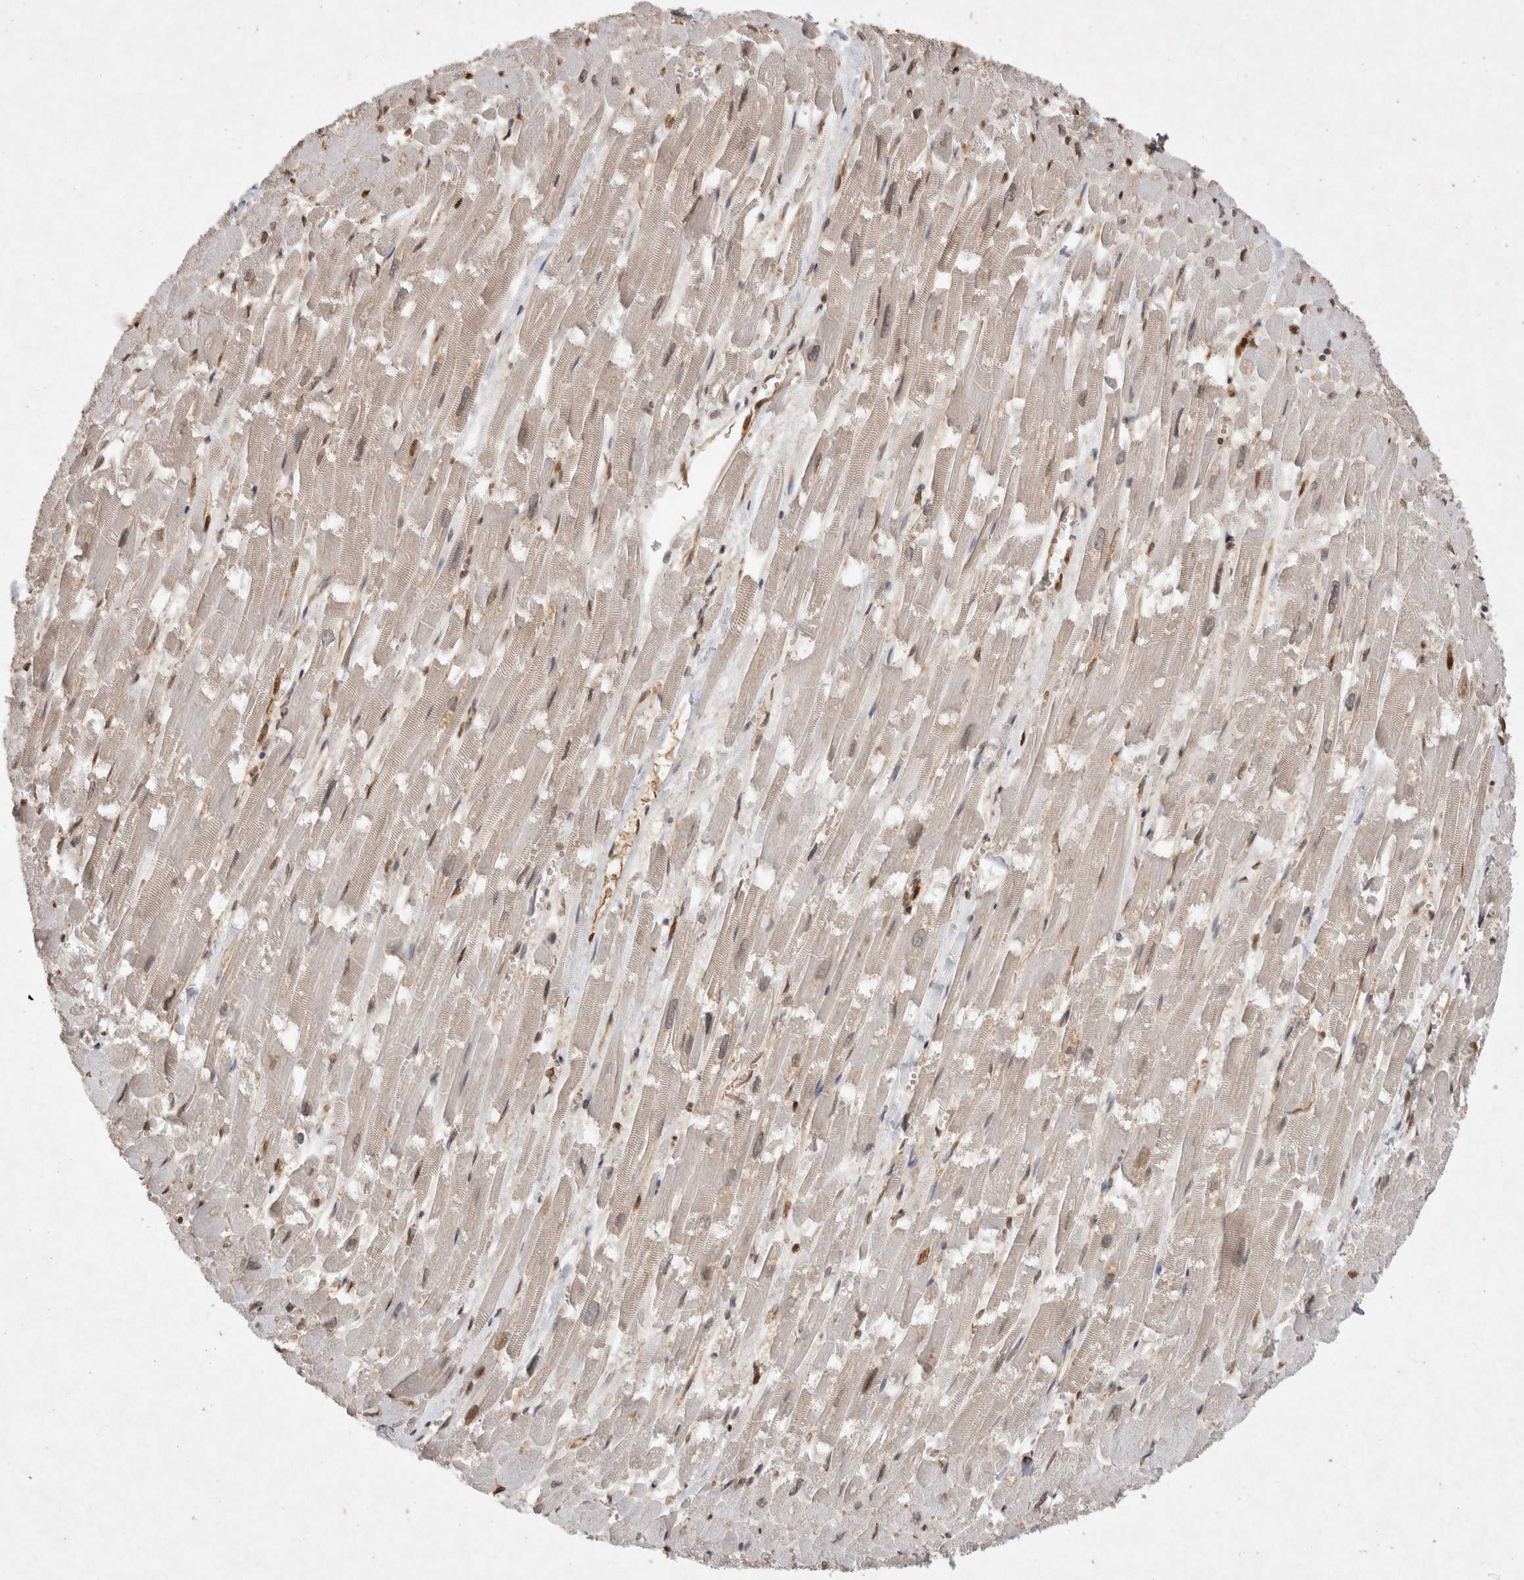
{"staining": {"intensity": "moderate", "quantity": "<25%", "location": "nuclear"}, "tissue": "heart muscle", "cell_type": "Cardiomyocytes", "image_type": "normal", "snomed": [{"axis": "morphology", "description": "Normal tissue, NOS"}, {"axis": "topography", "description": "Heart"}], "caption": "Protein expression by immunohistochemistry (IHC) exhibits moderate nuclear positivity in approximately <25% of cardiomyocytes in unremarkable heart muscle. The staining is performed using DAB (3,3'-diaminobenzidine) brown chromogen to label protein expression. The nuclei are counter-stained blue using hematoxylin.", "gene": "HDGF", "patient": {"sex": "male", "age": 54}}